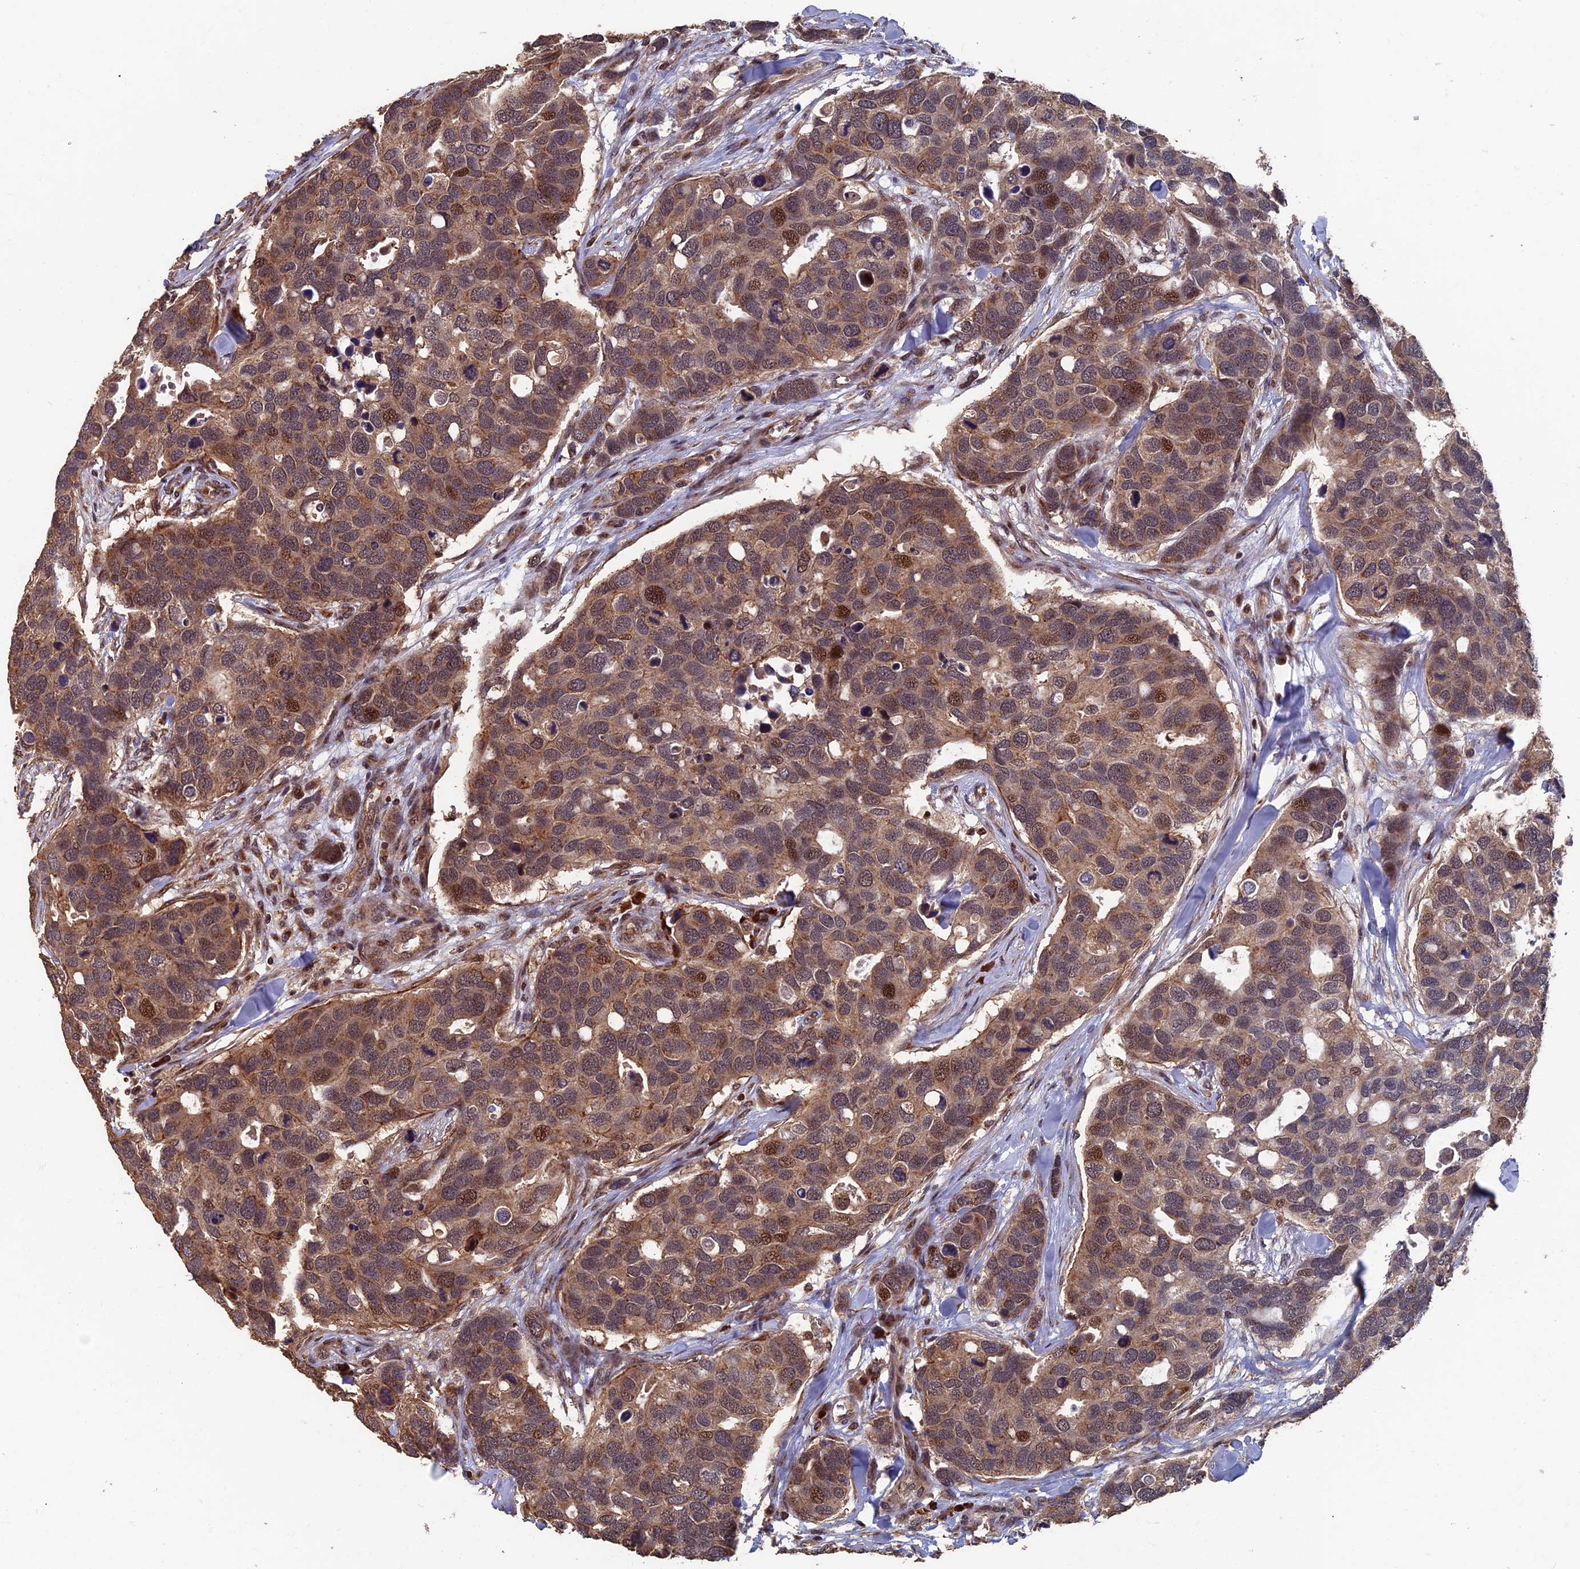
{"staining": {"intensity": "moderate", "quantity": ">75%", "location": "cytoplasmic/membranous,nuclear"}, "tissue": "breast cancer", "cell_type": "Tumor cells", "image_type": "cancer", "snomed": [{"axis": "morphology", "description": "Duct carcinoma"}, {"axis": "topography", "description": "Breast"}], "caption": "A high-resolution micrograph shows immunohistochemistry (IHC) staining of breast invasive ductal carcinoma, which reveals moderate cytoplasmic/membranous and nuclear expression in about >75% of tumor cells.", "gene": "RASGRF1", "patient": {"sex": "female", "age": 83}}